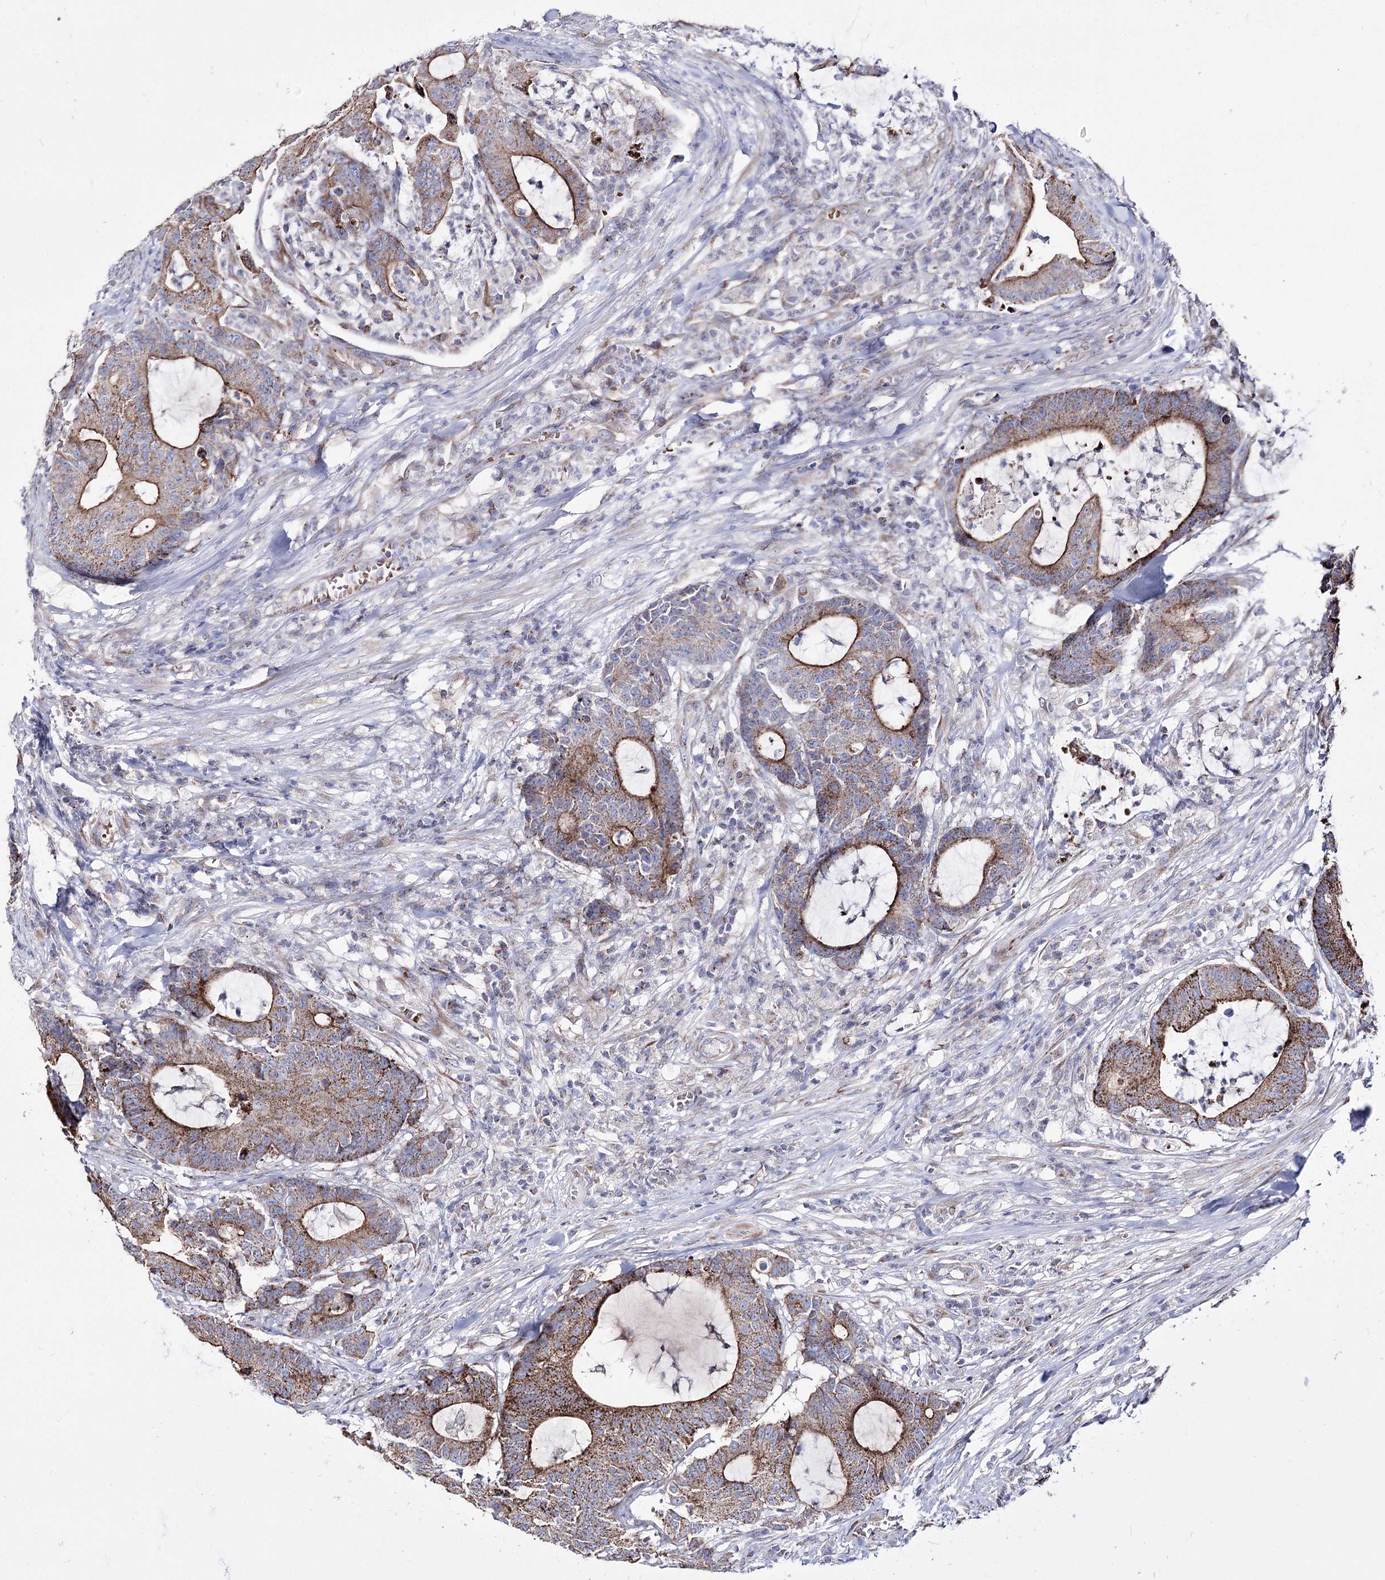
{"staining": {"intensity": "moderate", "quantity": ">75%", "location": "cytoplasmic/membranous"}, "tissue": "colorectal cancer", "cell_type": "Tumor cells", "image_type": "cancer", "snomed": [{"axis": "morphology", "description": "Adenocarcinoma, NOS"}, {"axis": "topography", "description": "Colon"}], "caption": "Adenocarcinoma (colorectal) stained with a protein marker reveals moderate staining in tumor cells.", "gene": "OSBPL5", "patient": {"sex": "female", "age": 84}}